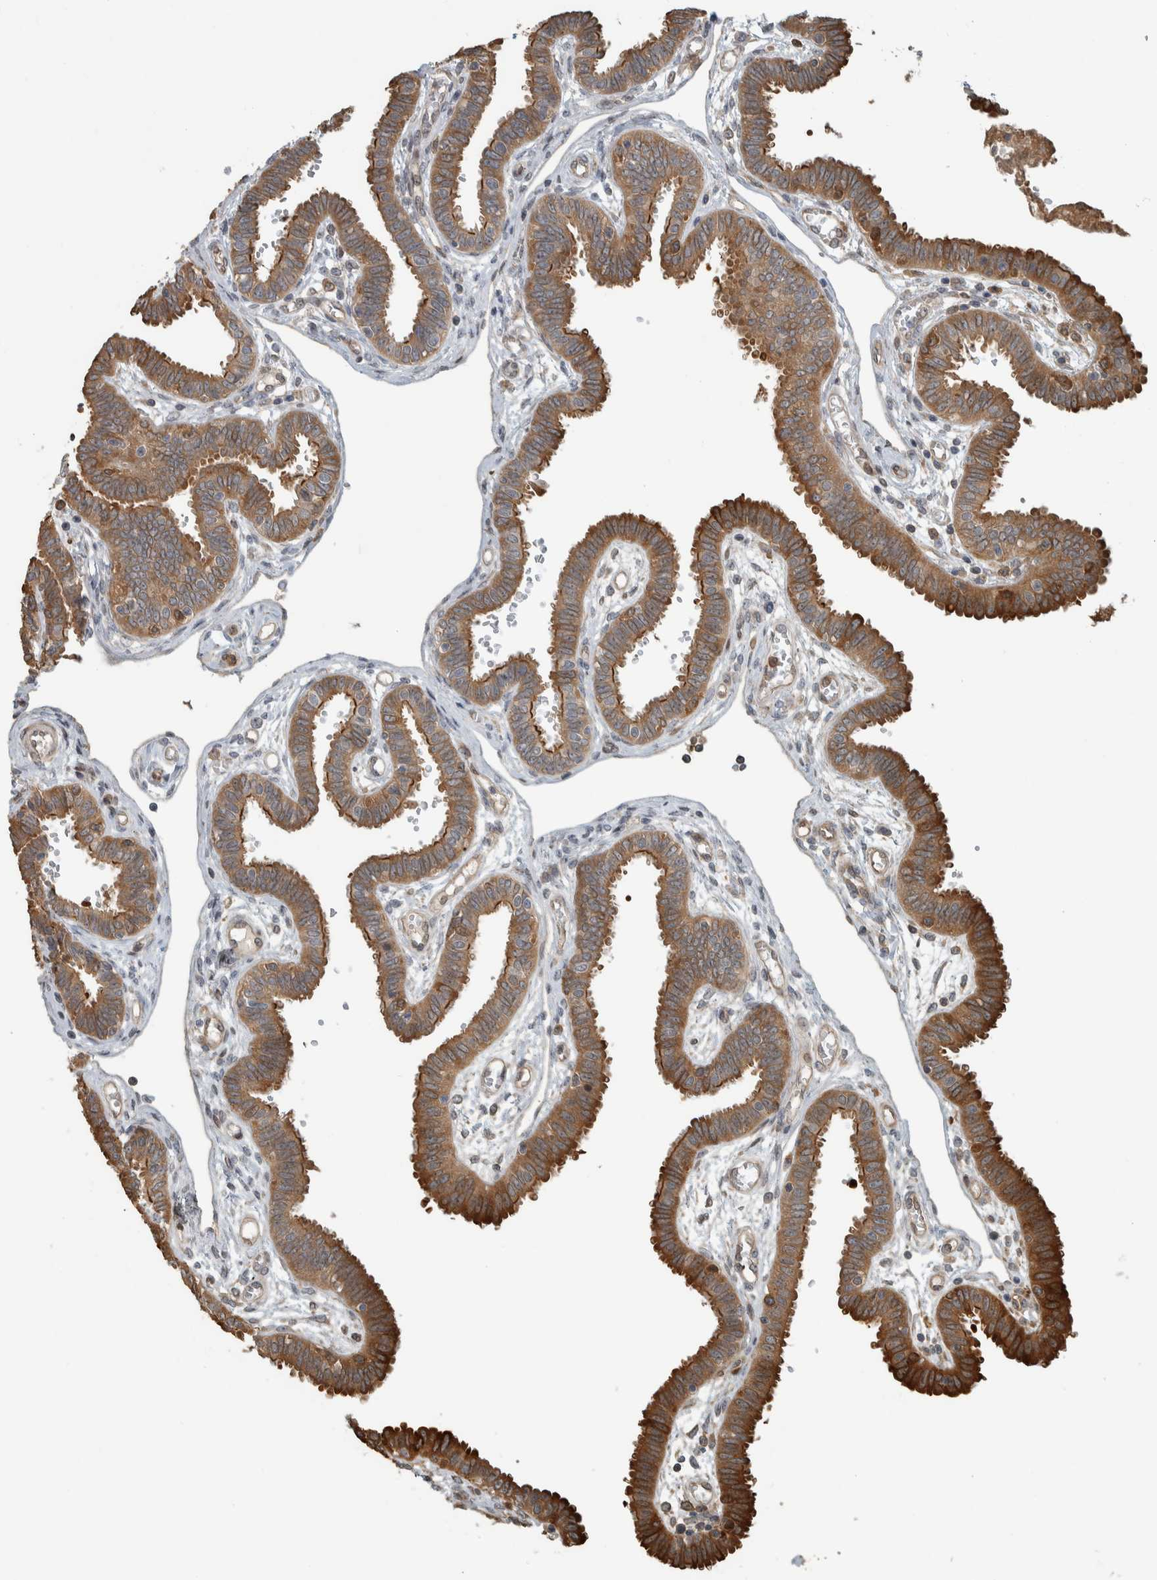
{"staining": {"intensity": "strong", "quantity": ">75%", "location": "cytoplasmic/membranous"}, "tissue": "fallopian tube", "cell_type": "Glandular cells", "image_type": "normal", "snomed": [{"axis": "morphology", "description": "Normal tissue, NOS"}, {"axis": "topography", "description": "Fallopian tube"}], "caption": "IHC of normal fallopian tube reveals high levels of strong cytoplasmic/membranous expression in approximately >75% of glandular cells. (Stains: DAB (3,3'-diaminobenzidine) in brown, nuclei in blue, Microscopy: brightfield microscopy at high magnification).", "gene": "CNTROB", "patient": {"sex": "female", "age": 32}}